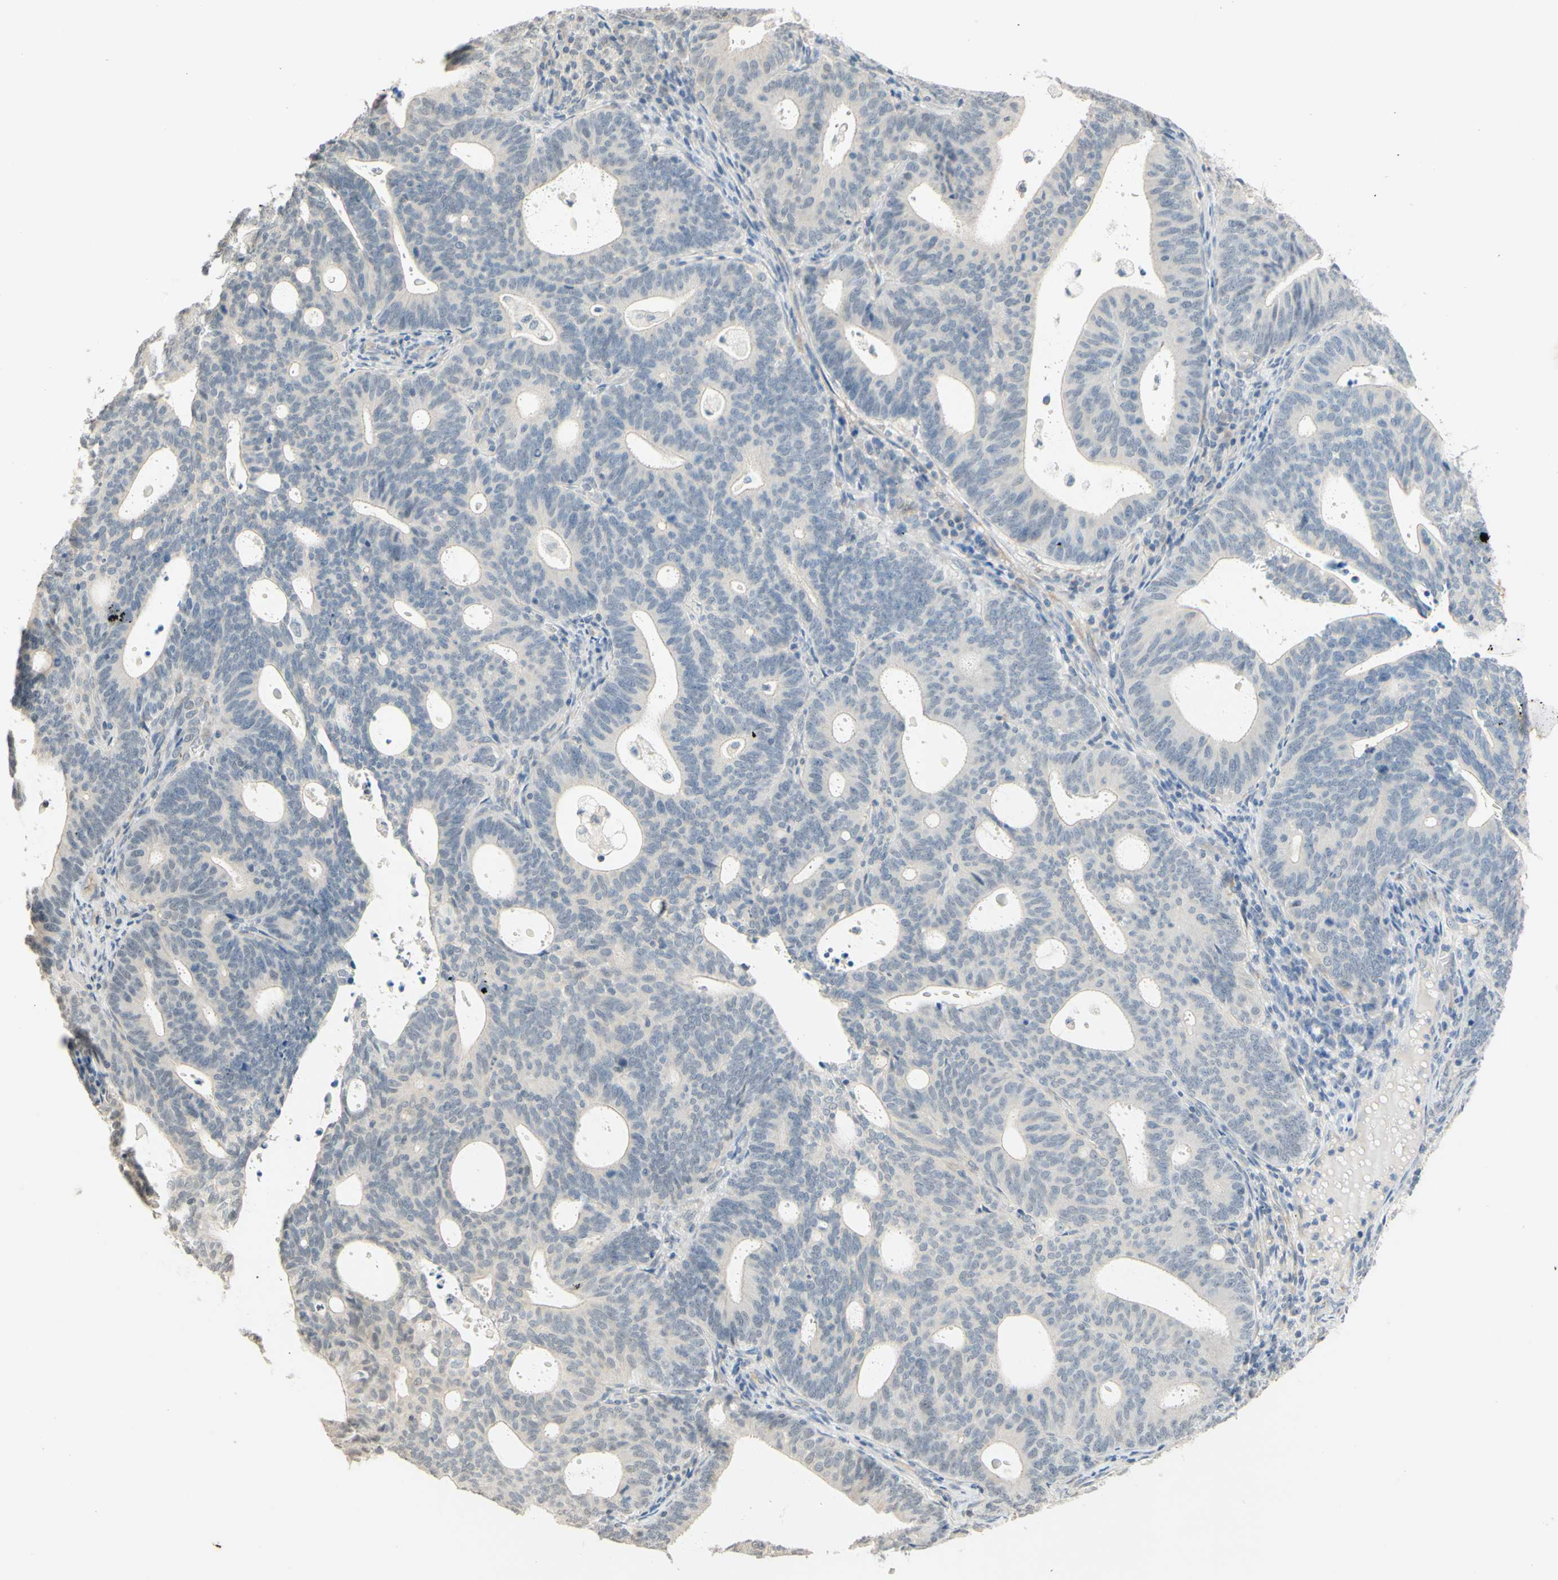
{"staining": {"intensity": "negative", "quantity": "none", "location": "none"}, "tissue": "endometrial cancer", "cell_type": "Tumor cells", "image_type": "cancer", "snomed": [{"axis": "morphology", "description": "Adenocarcinoma, NOS"}, {"axis": "topography", "description": "Uterus"}], "caption": "A high-resolution histopathology image shows IHC staining of endometrial adenocarcinoma, which demonstrates no significant positivity in tumor cells.", "gene": "MAG", "patient": {"sex": "female", "age": 83}}